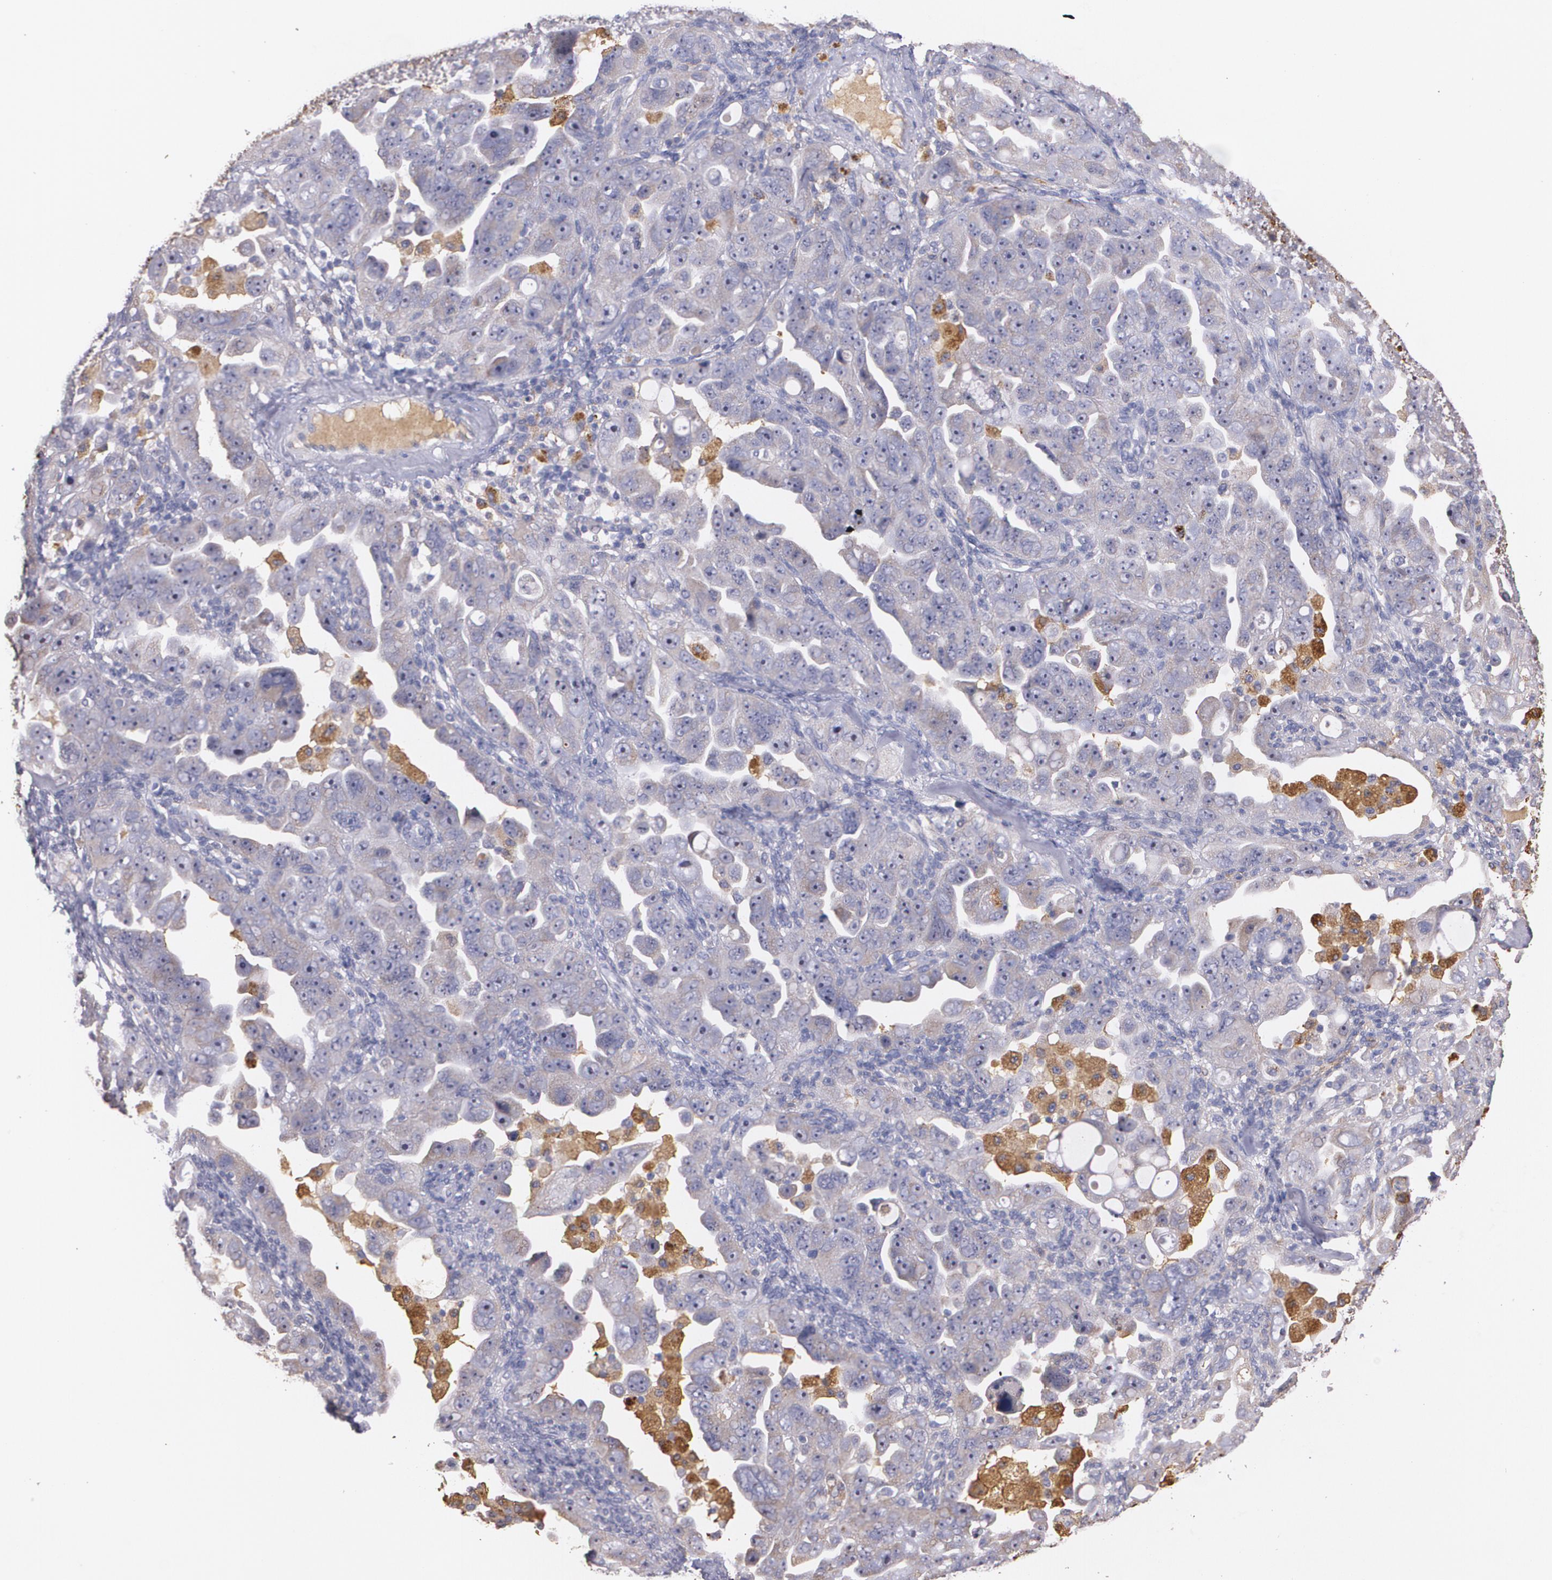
{"staining": {"intensity": "weak", "quantity": "25%-75%", "location": "cytoplasmic/membranous"}, "tissue": "ovarian cancer", "cell_type": "Tumor cells", "image_type": "cancer", "snomed": [{"axis": "morphology", "description": "Cystadenocarcinoma, serous, NOS"}, {"axis": "topography", "description": "Ovary"}], "caption": "A low amount of weak cytoplasmic/membranous expression is seen in approximately 25%-75% of tumor cells in ovarian cancer tissue.", "gene": "AMBP", "patient": {"sex": "female", "age": 66}}